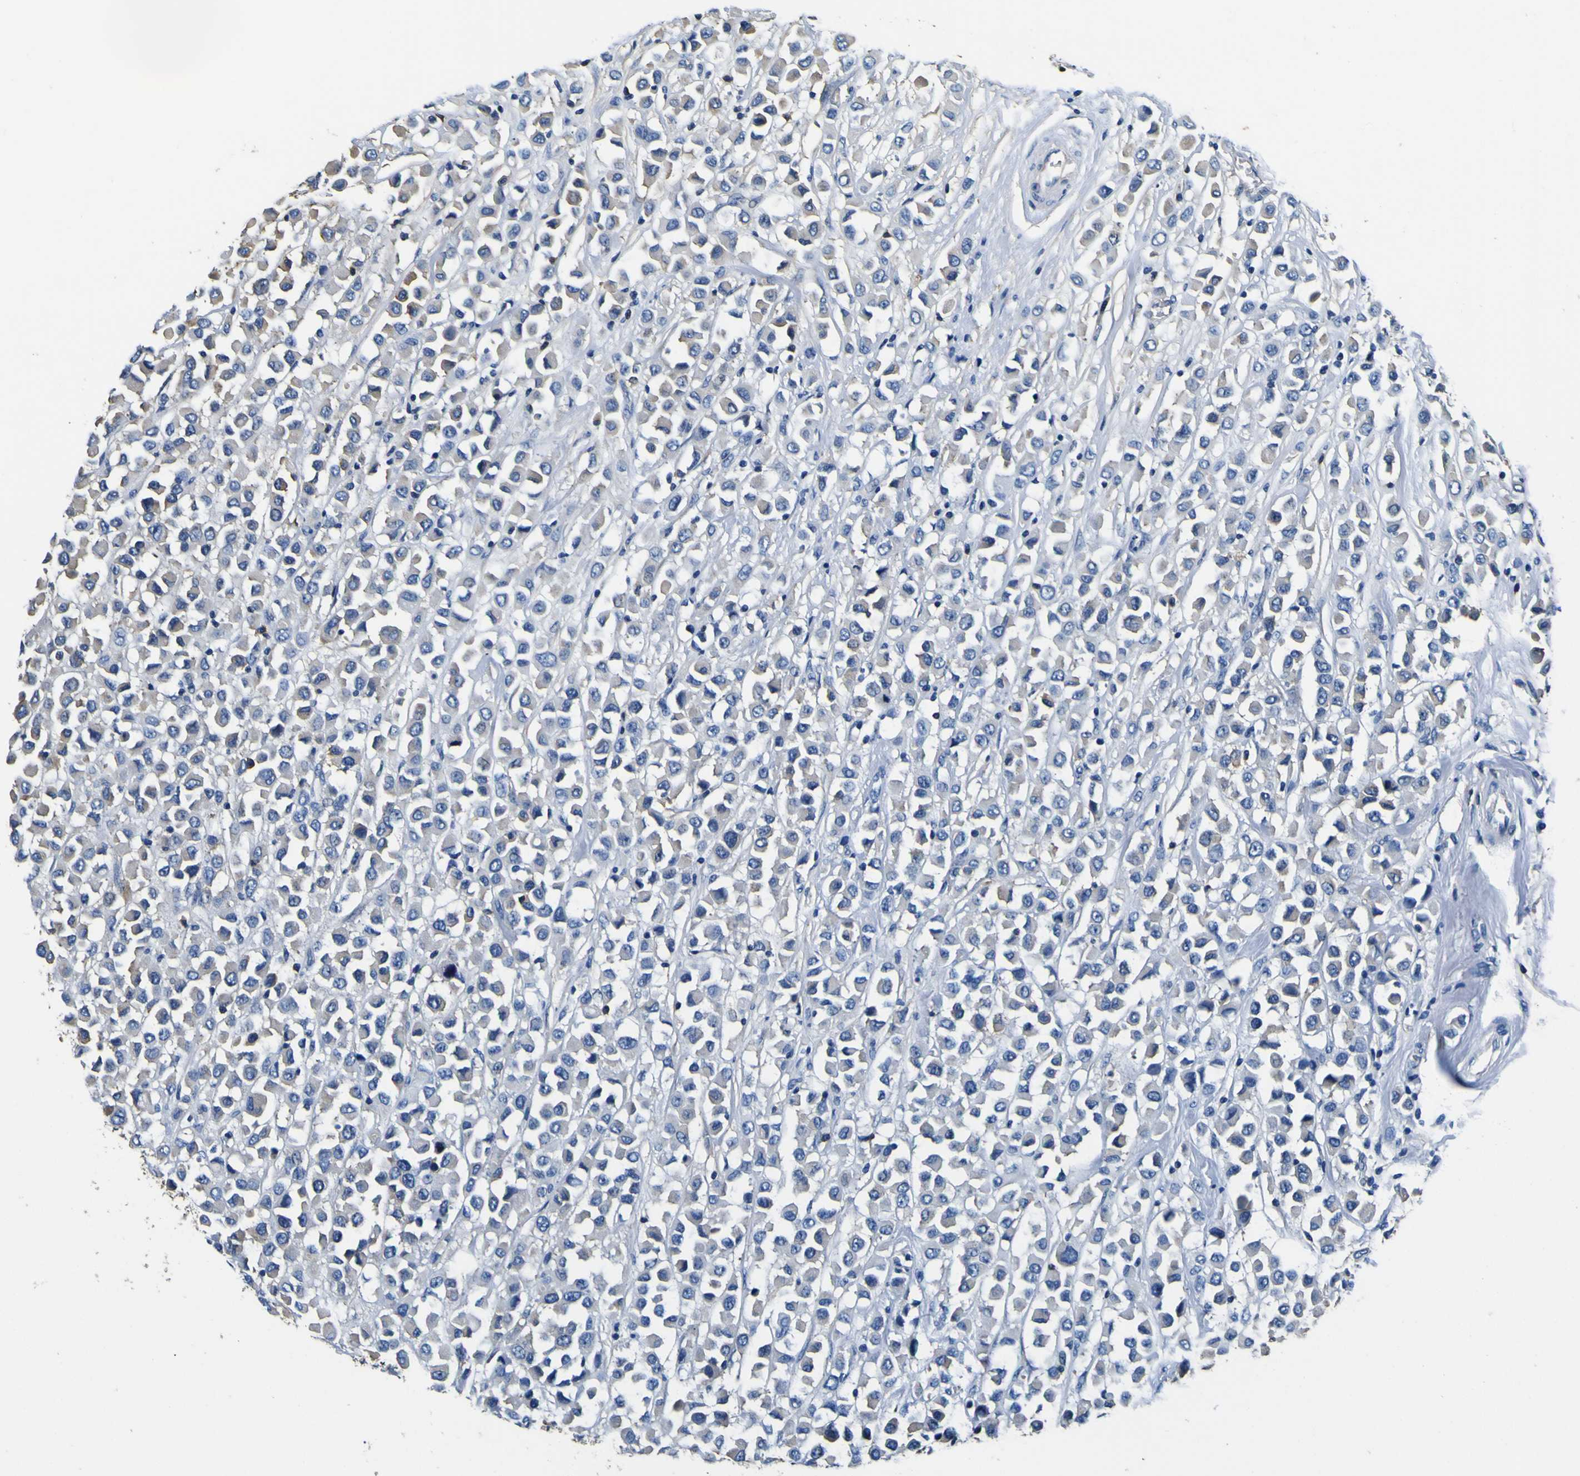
{"staining": {"intensity": "weak", "quantity": "25%-75%", "location": "cytoplasmic/membranous"}, "tissue": "breast cancer", "cell_type": "Tumor cells", "image_type": "cancer", "snomed": [{"axis": "morphology", "description": "Duct carcinoma"}, {"axis": "topography", "description": "Breast"}], "caption": "Immunohistochemical staining of human breast cancer reveals low levels of weak cytoplasmic/membranous protein expression in approximately 25%-75% of tumor cells.", "gene": "TUBA1B", "patient": {"sex": "female", "age": 61}}